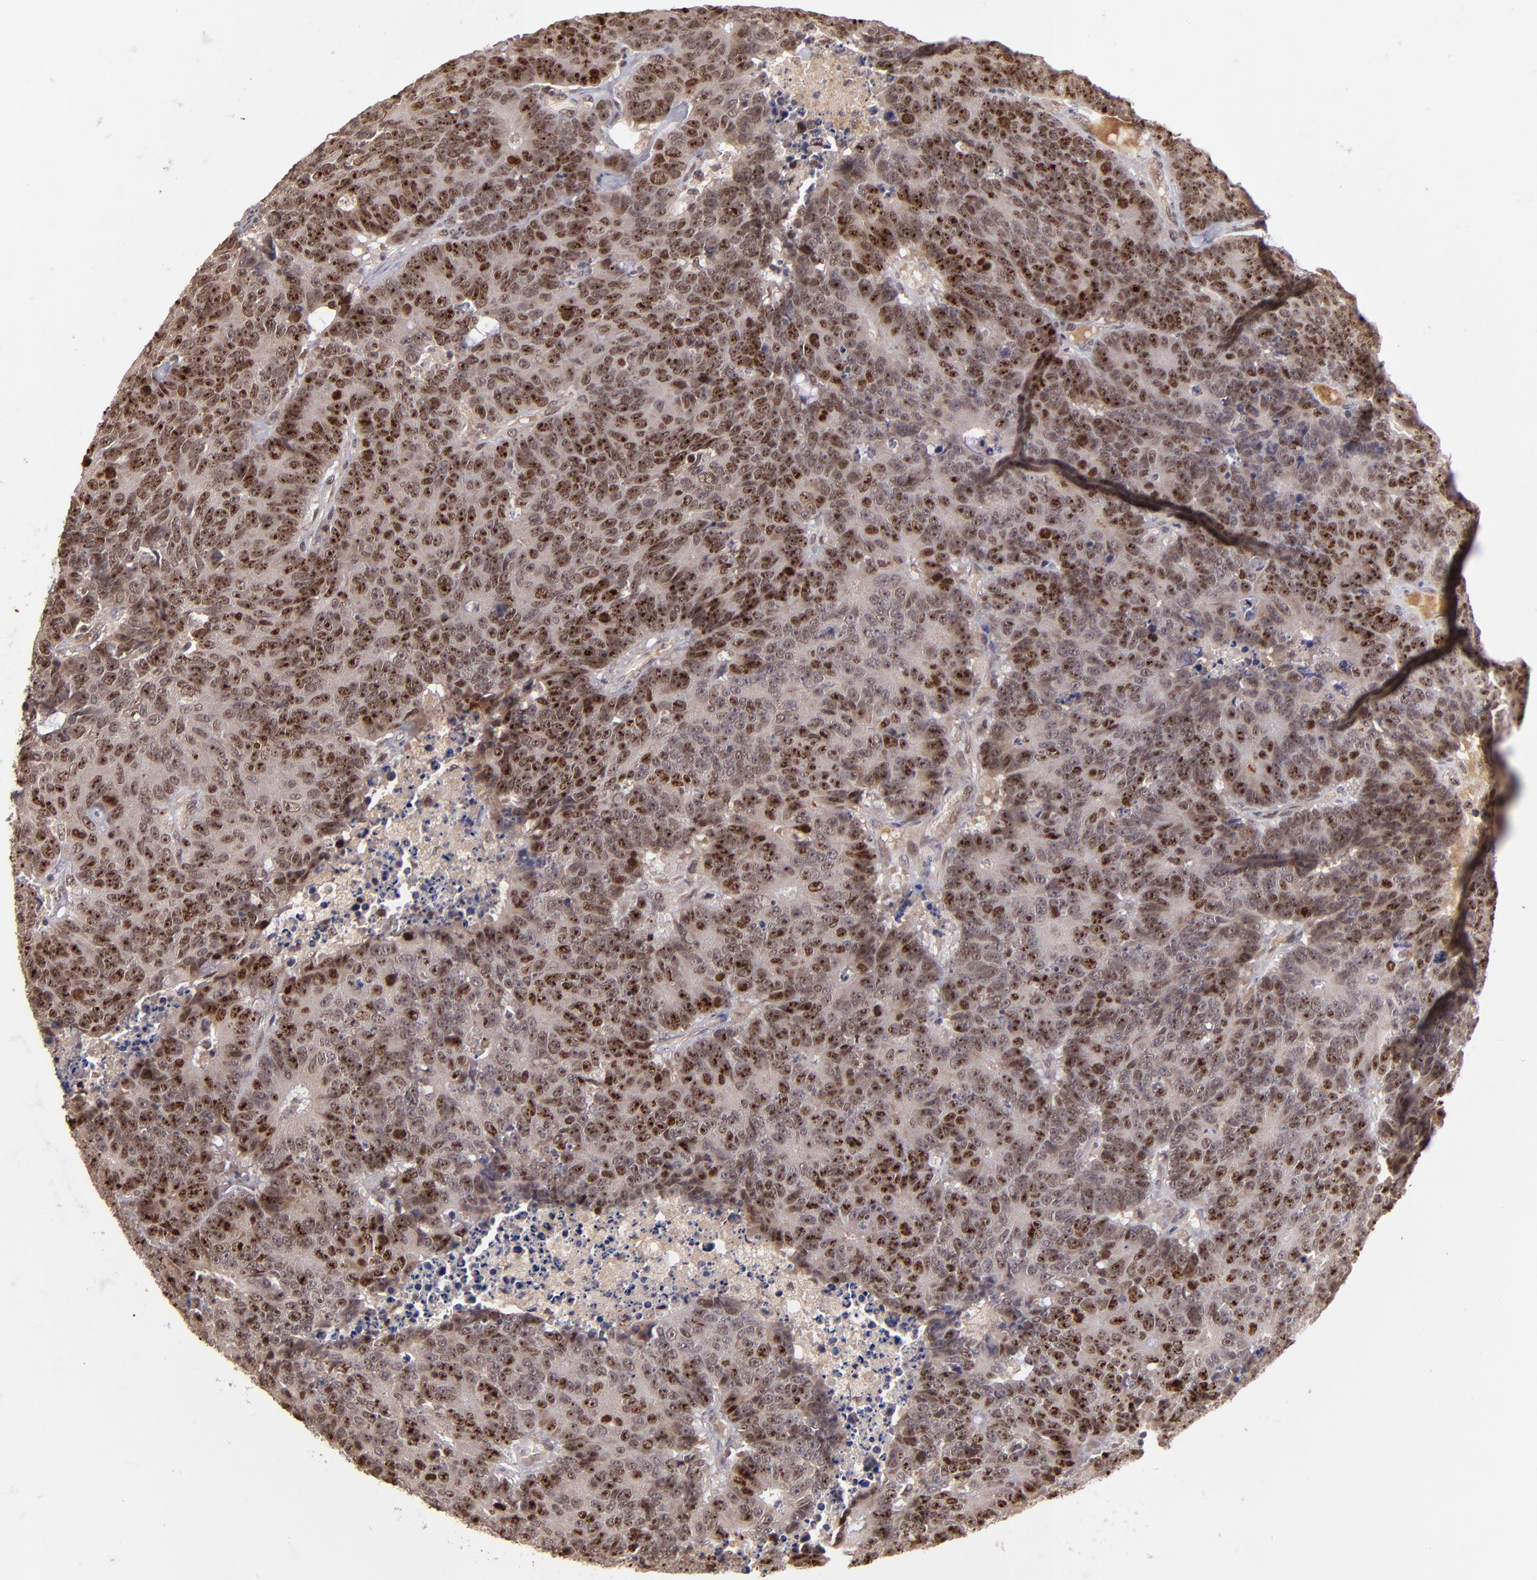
{"staining": {"intensity": "strong", "quantity": ">75%", "location": "nuclear"}, "tissue": "colorectal cancer", "cell_type": "Tumor cells", "image_type": "cancer", "snomed": [{"axis": "morphology", "description": "Adenocarcinoma, NOS"}, {"axis": "topography", "description": "Colon"}], "caption": "Colorectal cancer (adenocarcinoma) was stained to show a protein in brown. There is high levels of strong nuclear staining in about >75% of tumor cells.", "gene": "ABHD12B", "patient": {"sex": "female", "age": 86}}